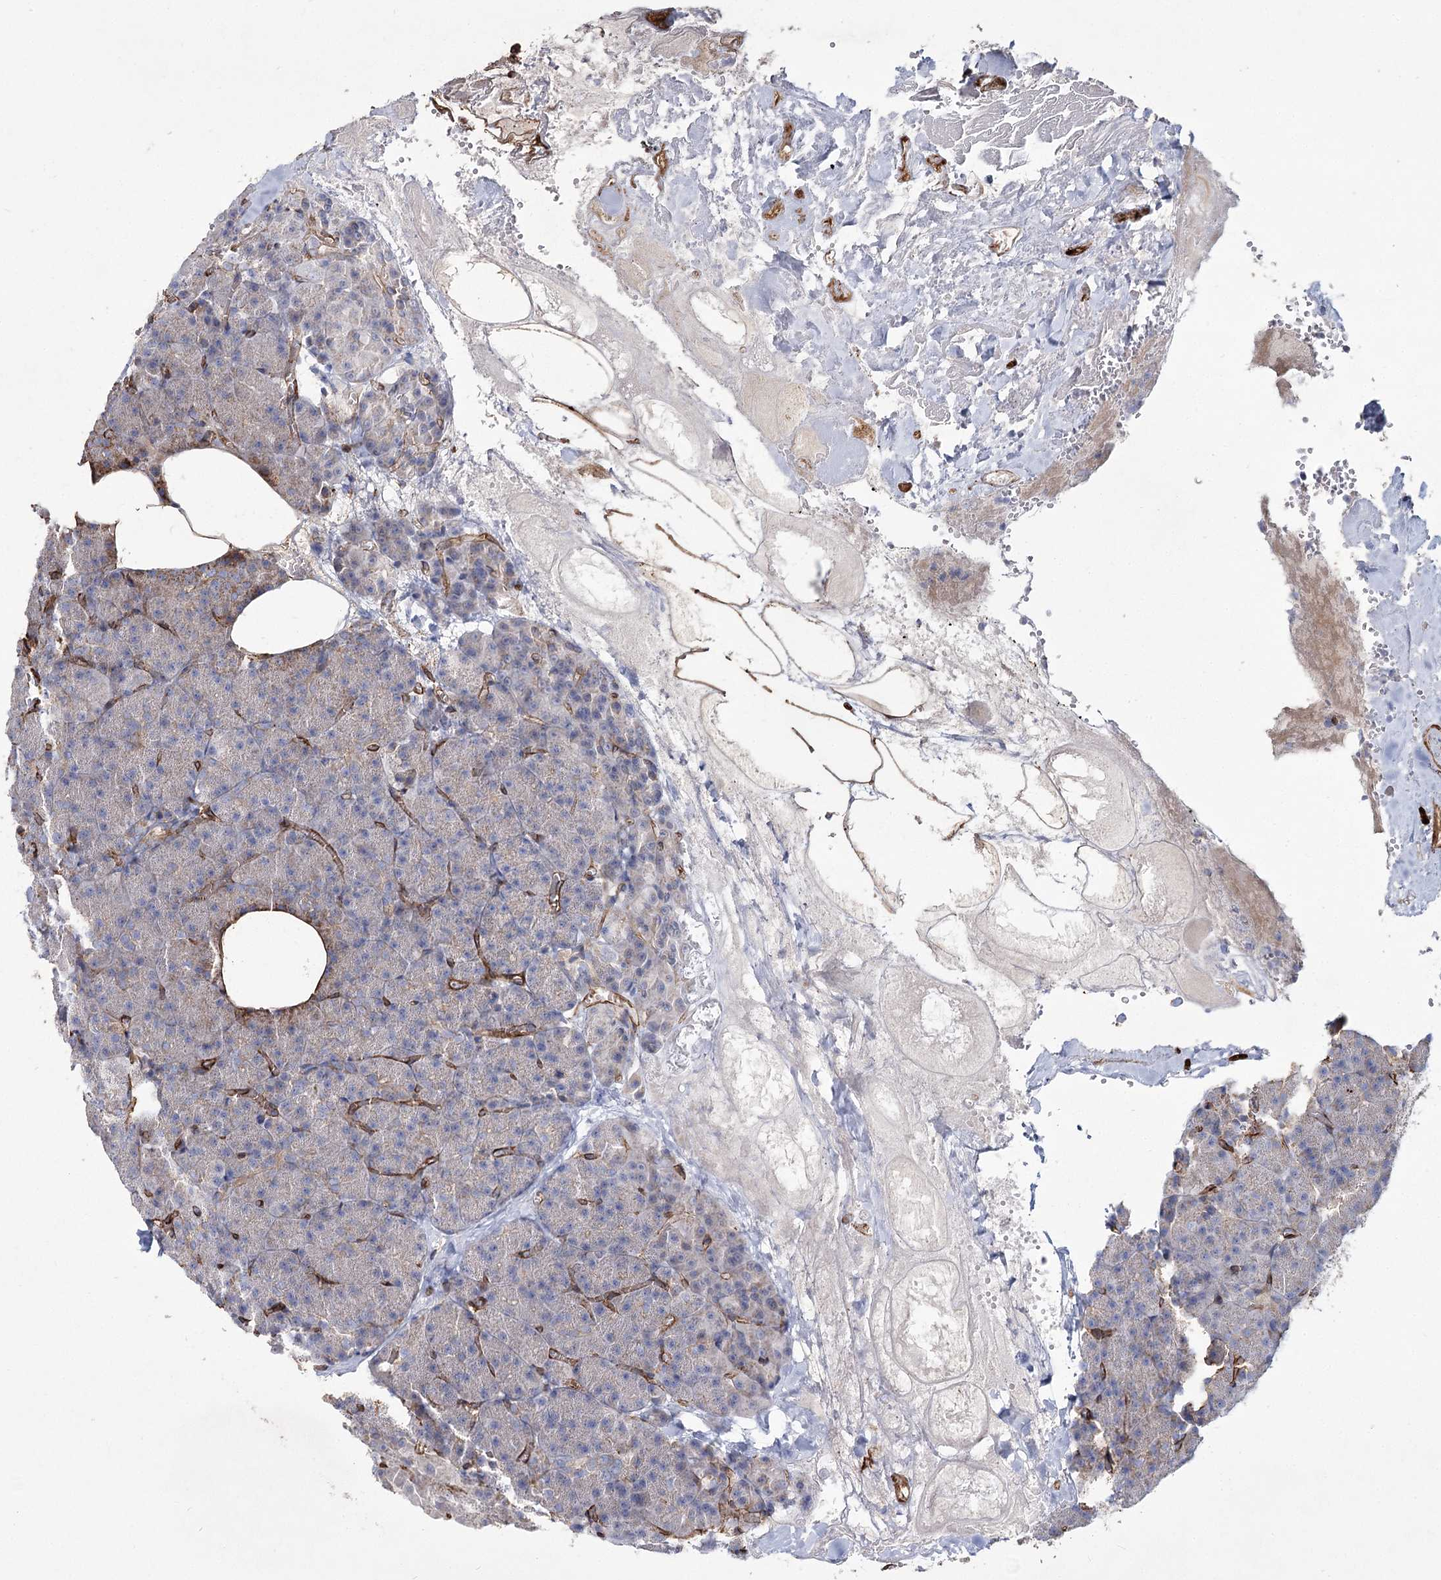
{"staining": {"intensity": "weak", "quantity": "<25%", "location": "cytoplasmic/membranous"}, "tissue": "pancreas", "cell_type": "Exocrine glandular cells", "image_type": "normal", "snomed": [{"axis": "morphology", "description": "Normal tissue, NOS"}, {"axis": "morphology", "description": "Carcinoid, malignant, NOS"}, {"axis": "topography", "description": "Pancreas"}], "caption": "A high-resolution photomicrograph shows immunohistochemistry (IHC) staining of normal pancreas, which exhibits no significant expression in exocrine glandular cells.", "gene": "TMEM164", "patient": {"sex": "female", "age": 35}}